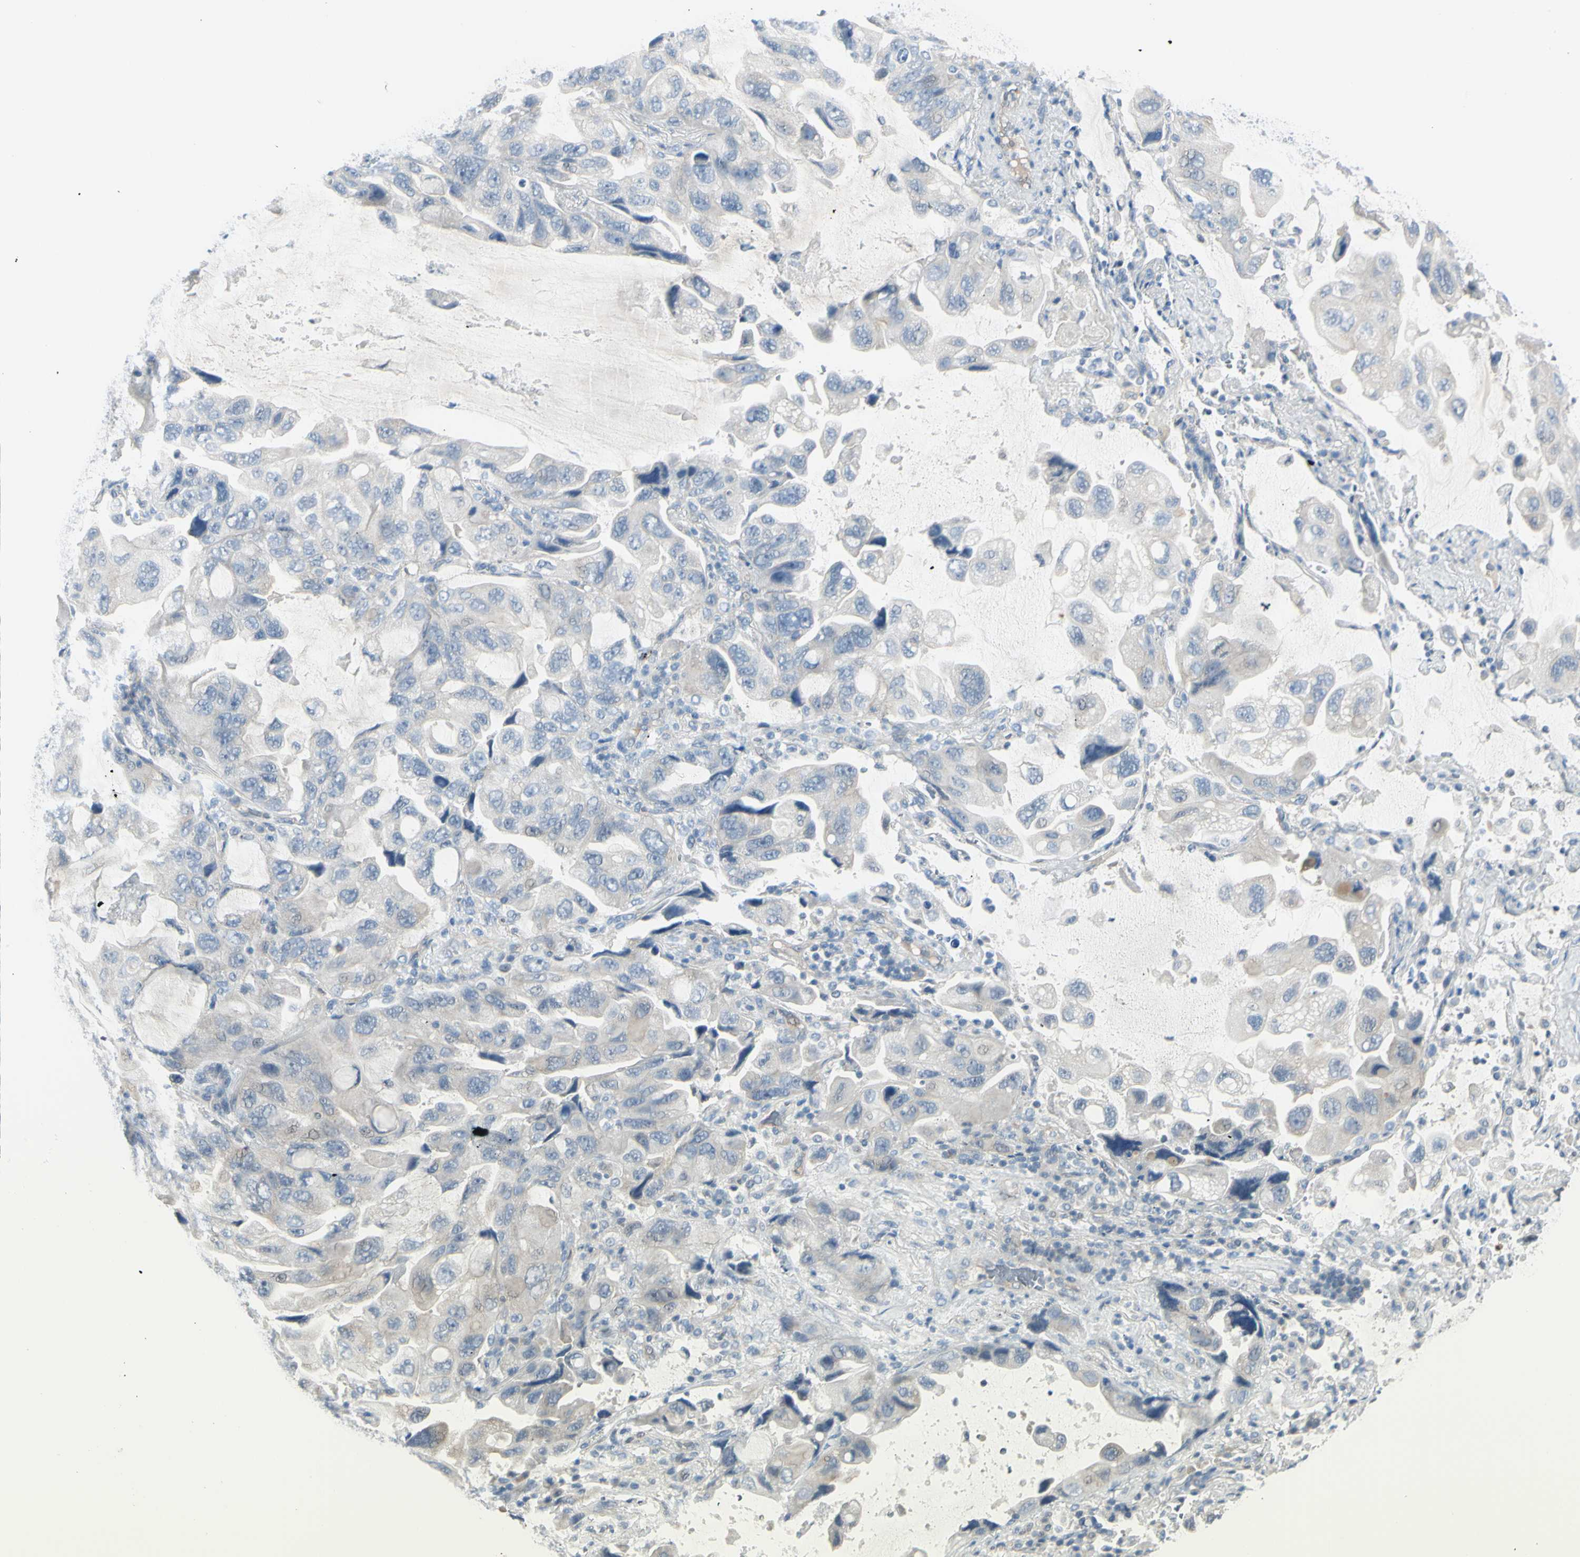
{"staining": {"intensity": "weak", "quantity": "<25%", "location": "cytoplasmic/membranous"}, "tissue": "lung cancer", "cell_type": "Tumor cells", "image_type": "cancer", "snomed": [{"axis": "morphology", "description": "Squamous cell carcinoma, NOS"}, {"axis": "topography", "description": "Lung"}], "caption": "Immunohistochemistry (IHC) of human lung cancer demonstrates no expression in tumor cells.", "gene": "ASB9", "patient": {"sex": "female", "age": 73}}